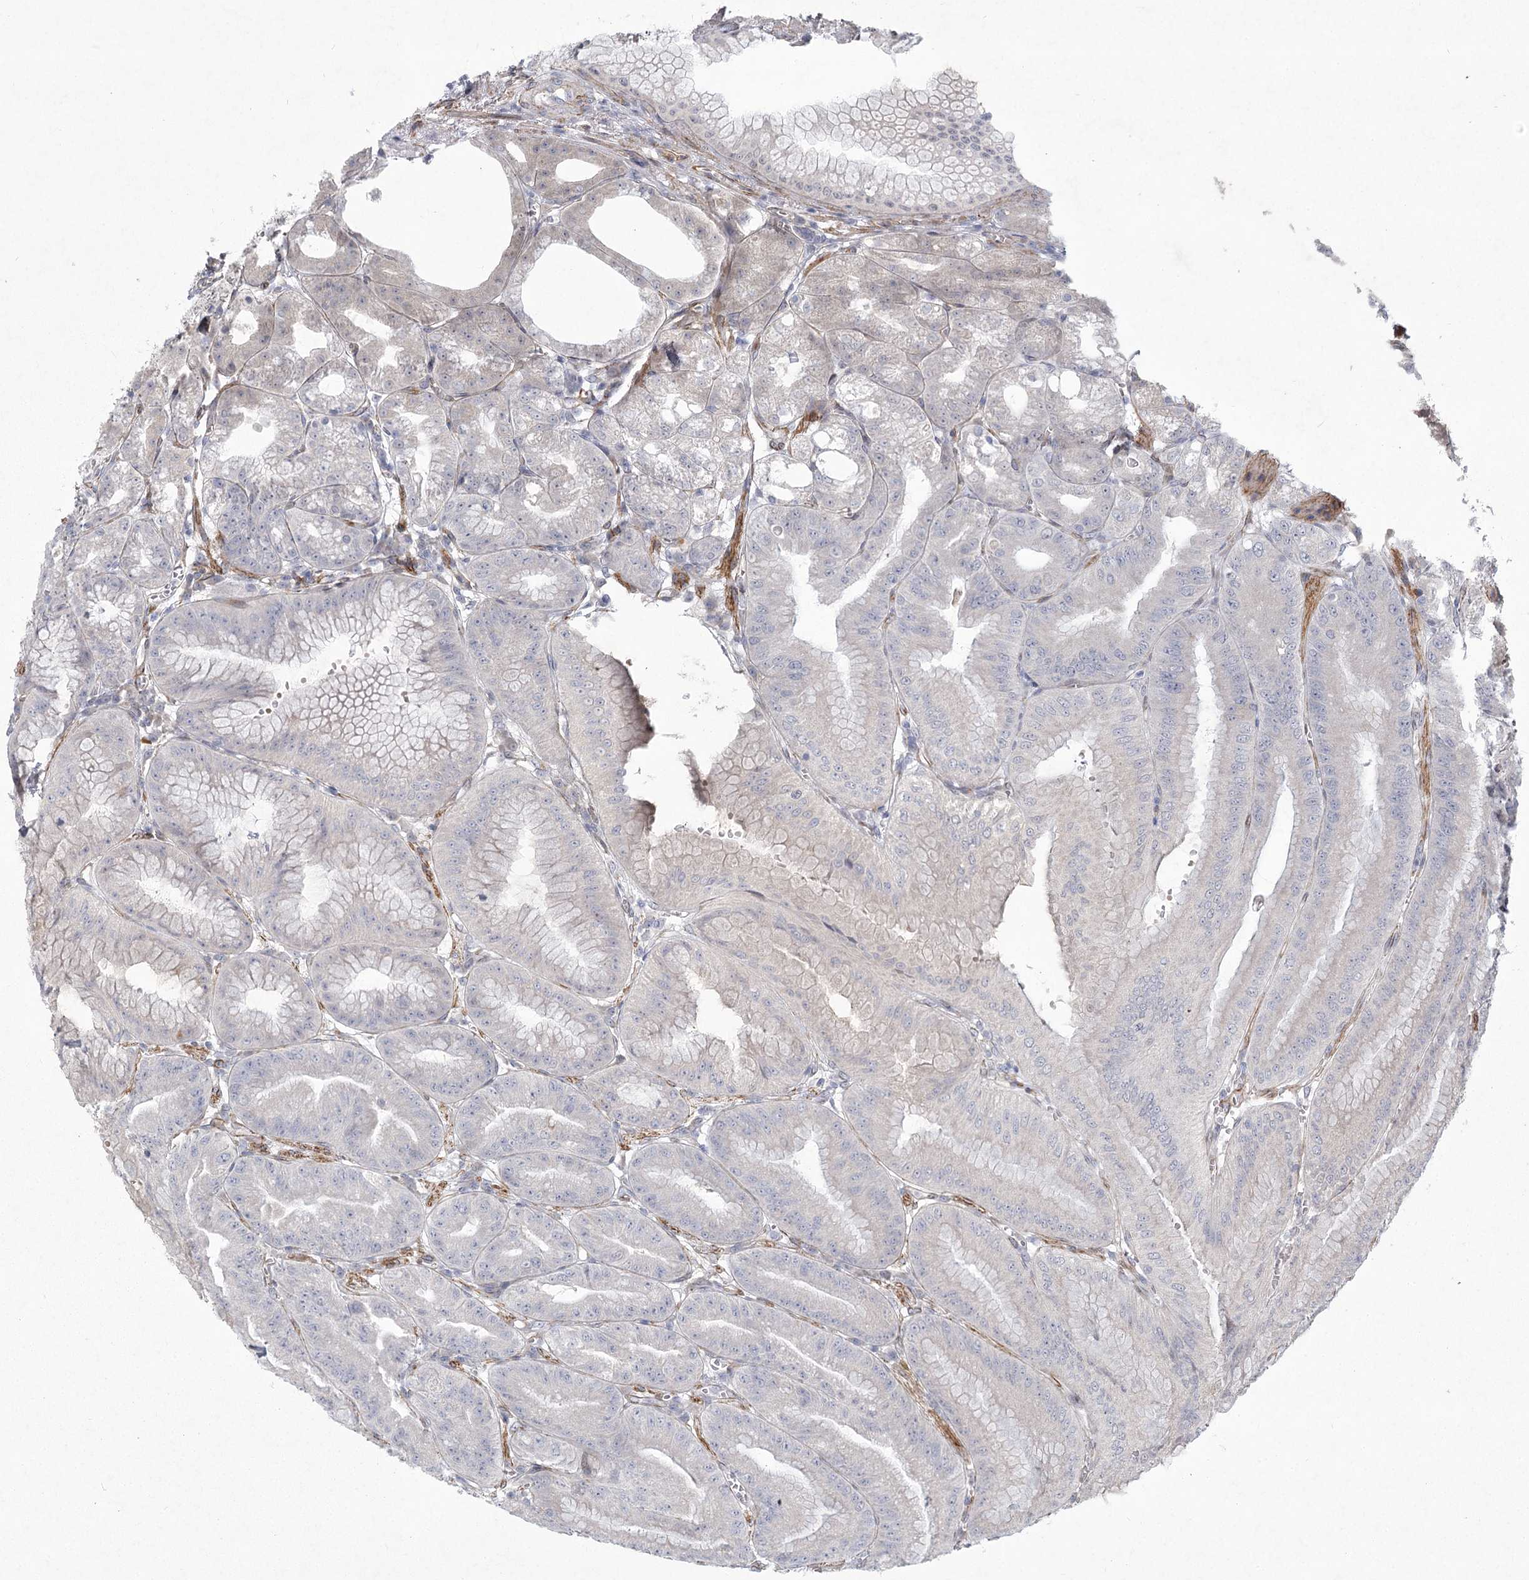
{"staining": {"intensity": "weak", "quantity": "25%-75%", "location": "cytoplasmic/membranous"}, "tissue": "stomach", "cell_type": "Glandular cells", "image_type": "normal", "snomed": [{"axis": "morphology", "description": "Normal tissue, NOS"}, {"axis": "topography", "description": "Stomach, upper"}, {"axis": "topography", "description": "Stomach, lower"}], "caption": "Benign stomach exhibits weak cytoplasmic/membranous positivity in approximately 25%-75% of glandular cells.", "gene": "MEPE", "patient": {"sex": "male", "age": 71}}